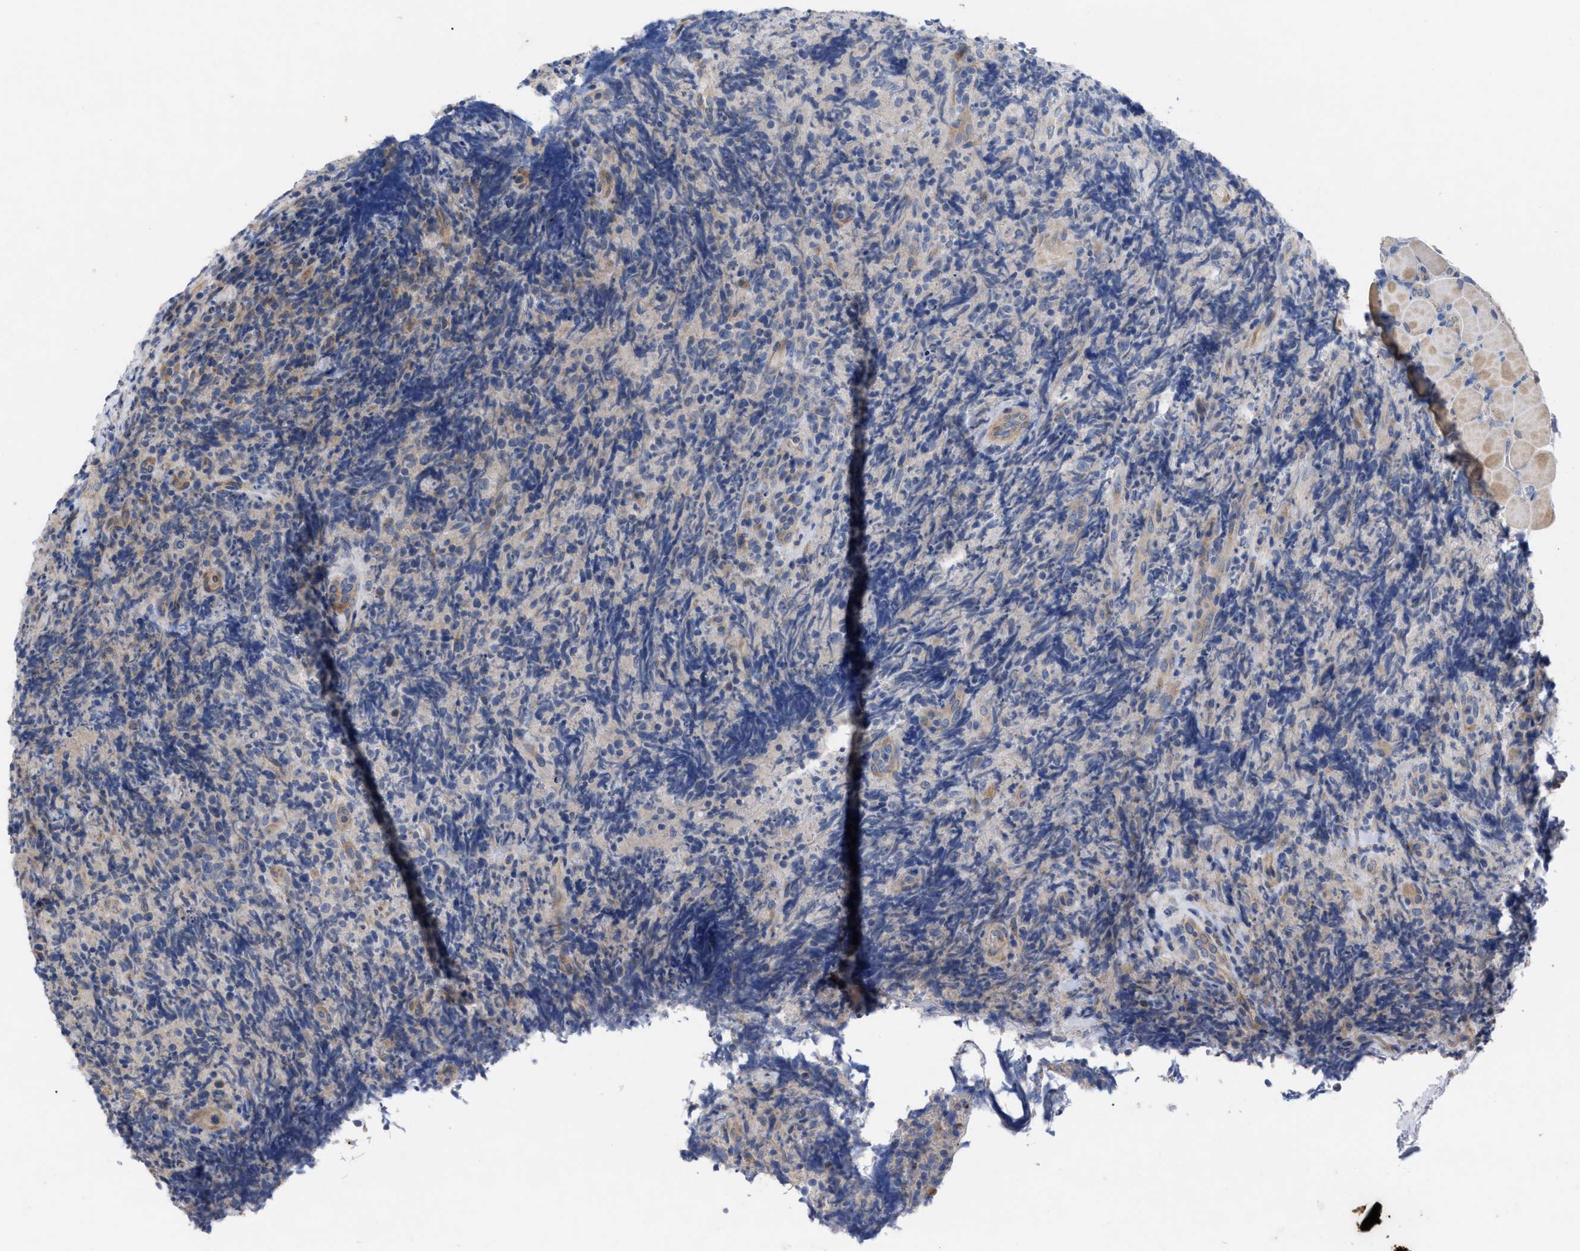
{"staining": {"intensity": "negative", "quantity": "none", "location": "none"}, "tissue": "lymphoma", "cell_type": "Tumor cells", "image_type": "cancer", "snomed": [{"axis": "morphology", "description": "Malignant lymphoma, non-Hodgkin's type, High grade"}, {"axis": "topography", "description": "Tonsil"}], "caption": "Immunohistochemical staining of lymphoma reveals no significant expression in tumor cells.", "gene": "VIP", "patient": {"sex": "female", "age": 36}}